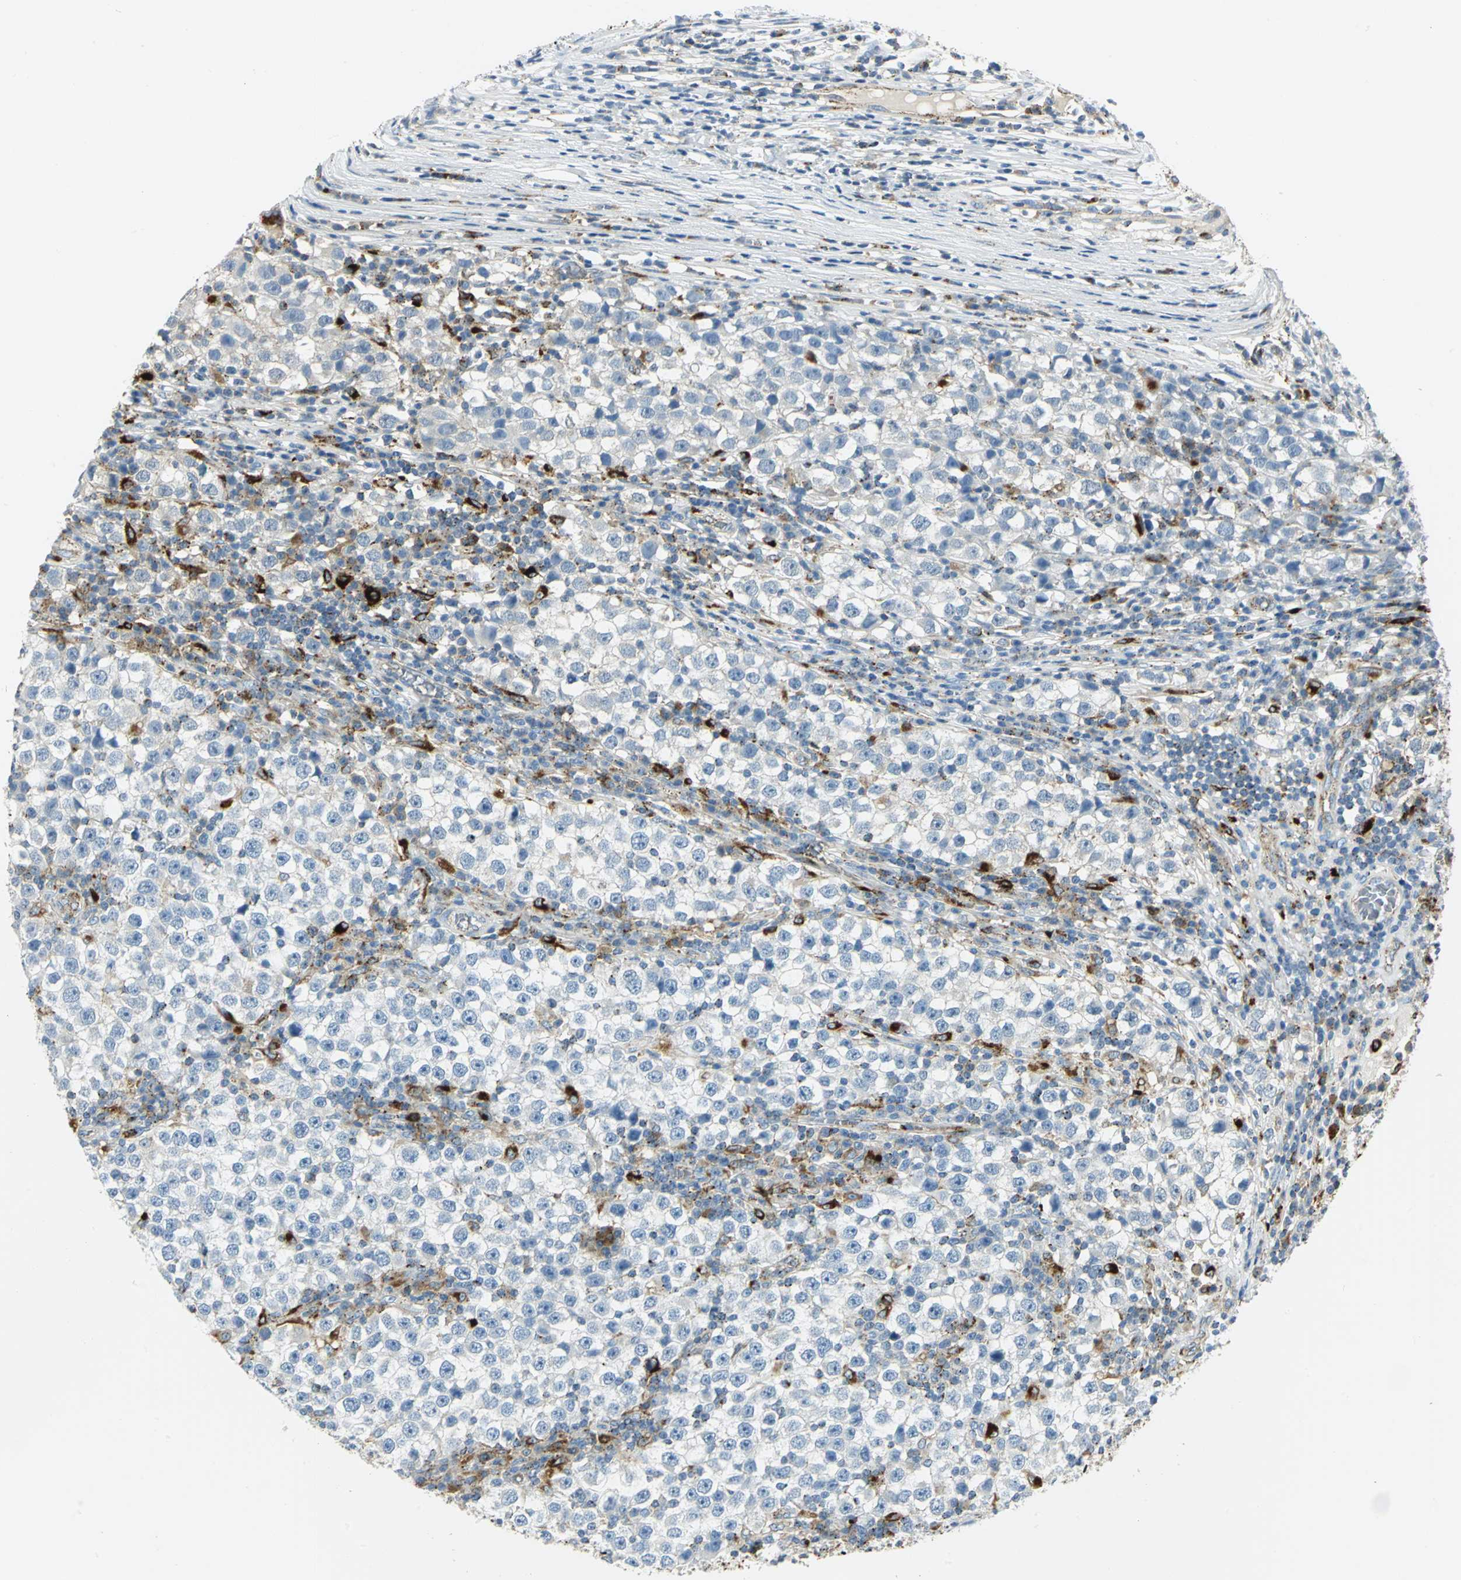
{"staining": {"intensity": "moderate", "quantity": "<25%", "location": "cytoplasmic/membranous"}, "tissue": "testis cancer", "cell_type": "Tumor cells", "image_type": "cancer", "snomed": [{"axis": "morphology", "description": "Seminoma, NOS"}, {"axis": "topography", "description": "Testis"}], "caption": "Tumor cells show low levels of moderate cytoplasmic/membranous staining in about <25% of cells in human testis cancer (seminoma).", "gene": "ARSA", "patient": {"sex": "male", "age": 65}}